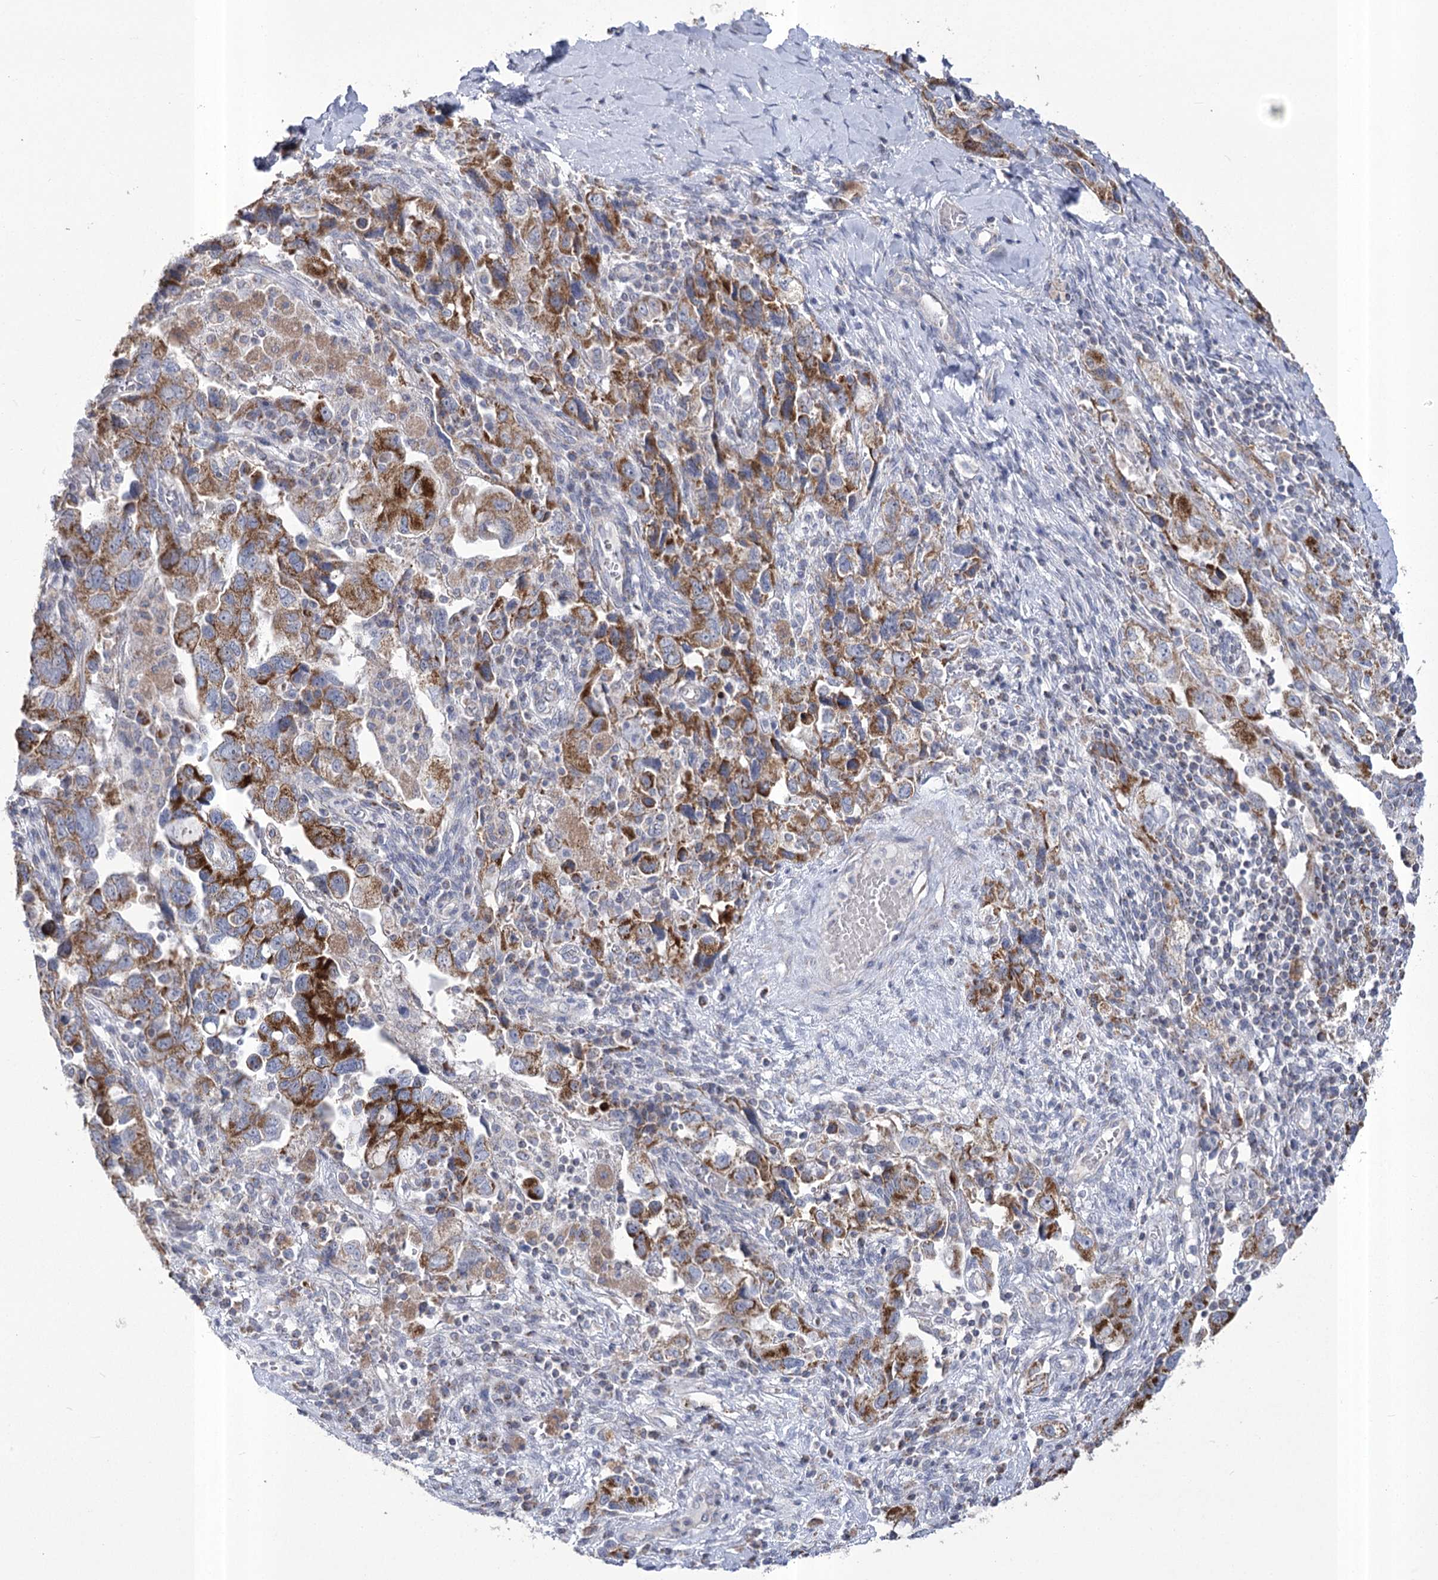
{"staining": {"intensity": "moderate", "quantity": ">75%", "location": "cytoplasmic/membranous"}, "tissue": "ovarian cancer", "cell_type": "Tumor cells", "image_type": "cancer", "snomed": [{"axis": "morphology", "description": "Carcinoma, NOS"}, {"axis": "morphology", "description": "Cystadenocarcinoma, serous, NOS"}, {"axis": "topography", "description": "Ovary"}], "caption": "Tumor cells reveal medium levels of moderate cytoplasmic/membranous expression in about >75% of cells in human ovarian serous cystadenocarcinoma.", "gene": "PDHB", "patient": {"sex": "female", "age": 69}}